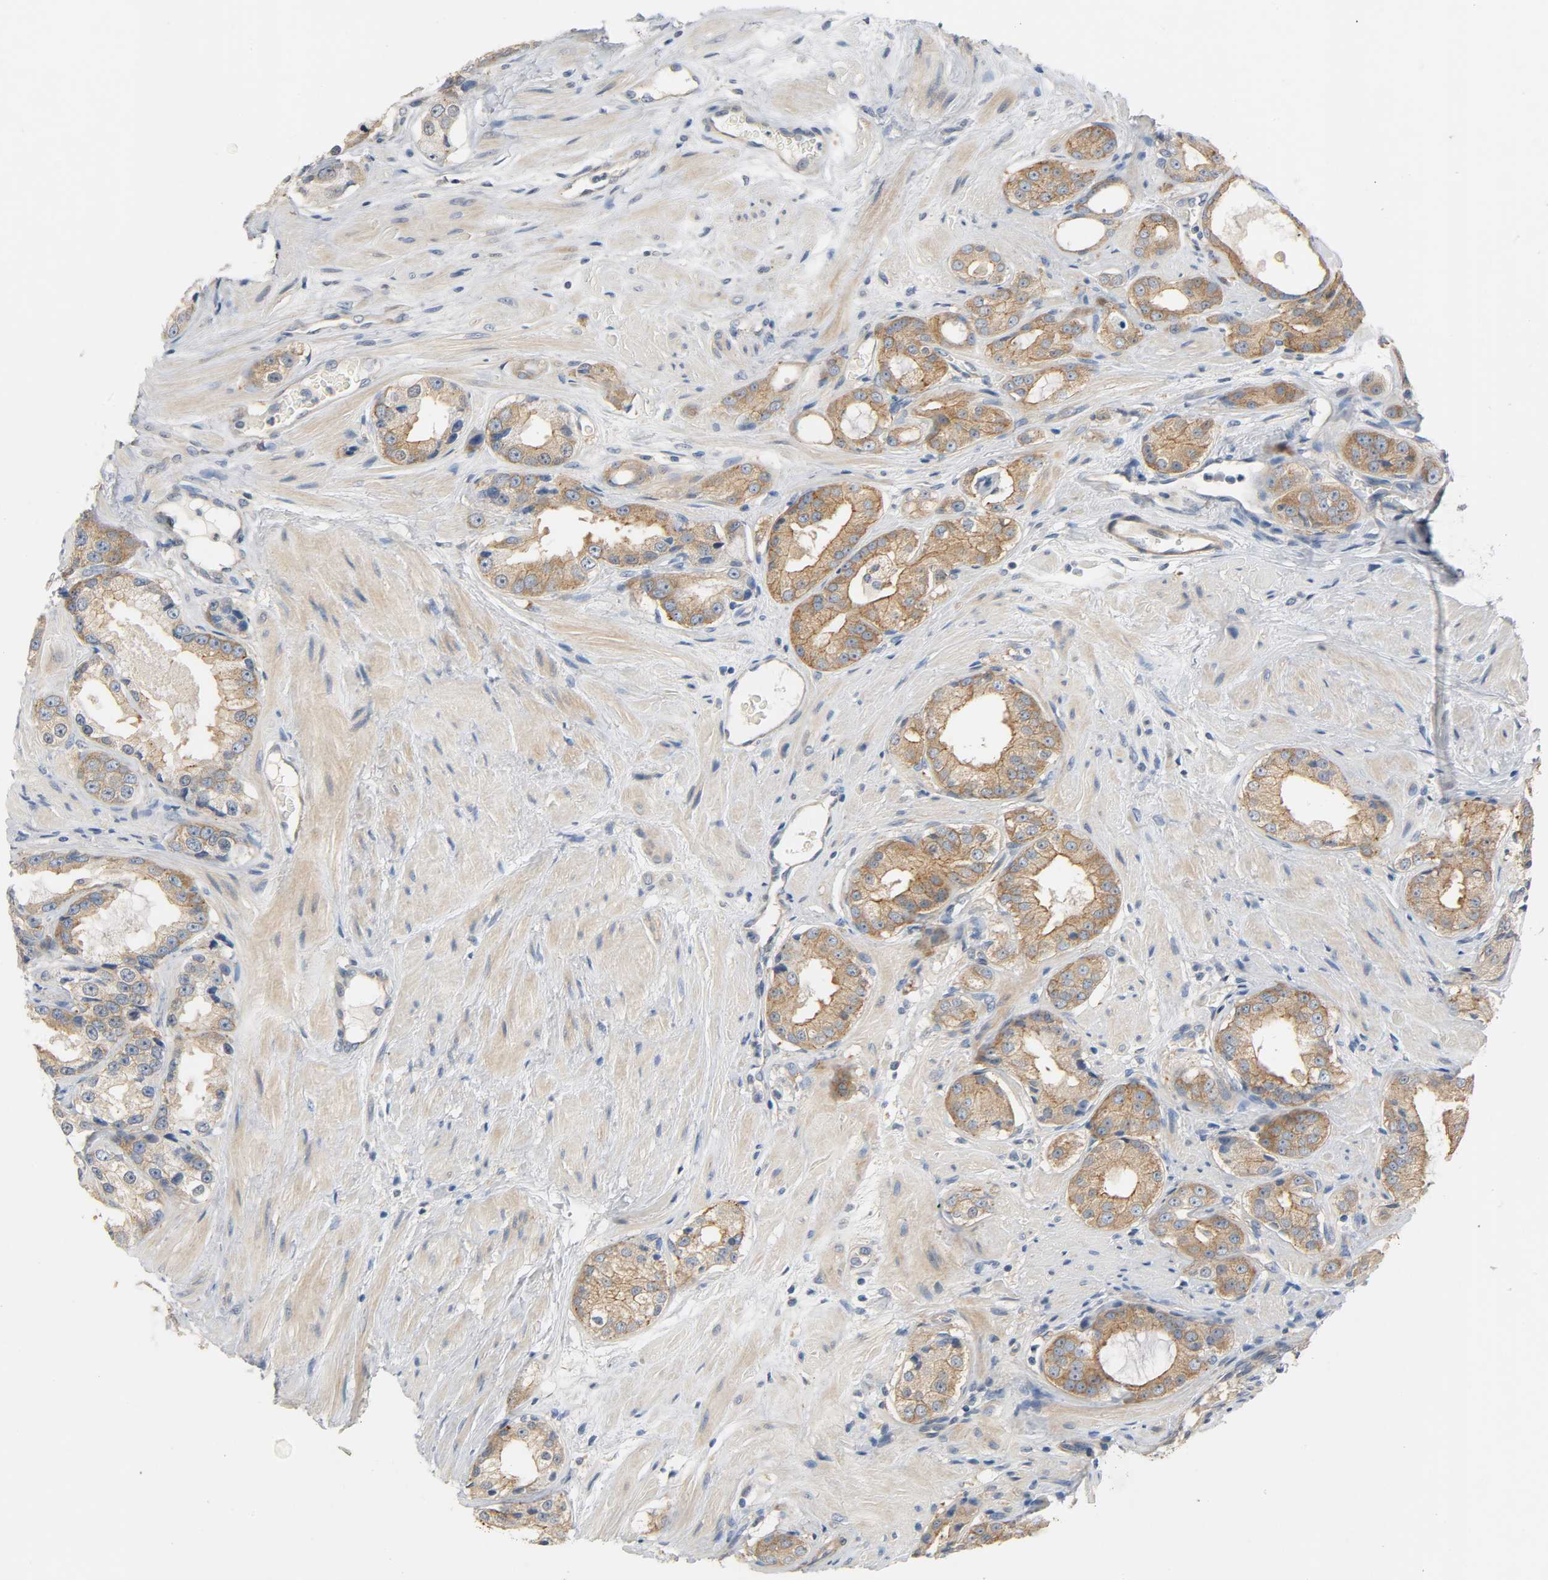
{"staining": {"intensity": "moderate", "quantity": ">75%", "location": "cytoplasmic/membranous"}, "tissue": "prostate cancer", "cell_type": "Tumor cells", "image_type": "cancer", "snomed": [{"axis": "morphology", "description": "Adenocarcinoma, Medium grade"}, {"axis": "topography", "description": "Prostate"}], "caption": "This histopathology image displays immunohistochemistry staining of human medium-grade adenocarcinoma (prostate), with medium moderate cytoplasmic/membranous expression in approximately >75% of tumor cells.", "gene": "ARPC1A", "patient": {"sex": "male", "age": 60}}